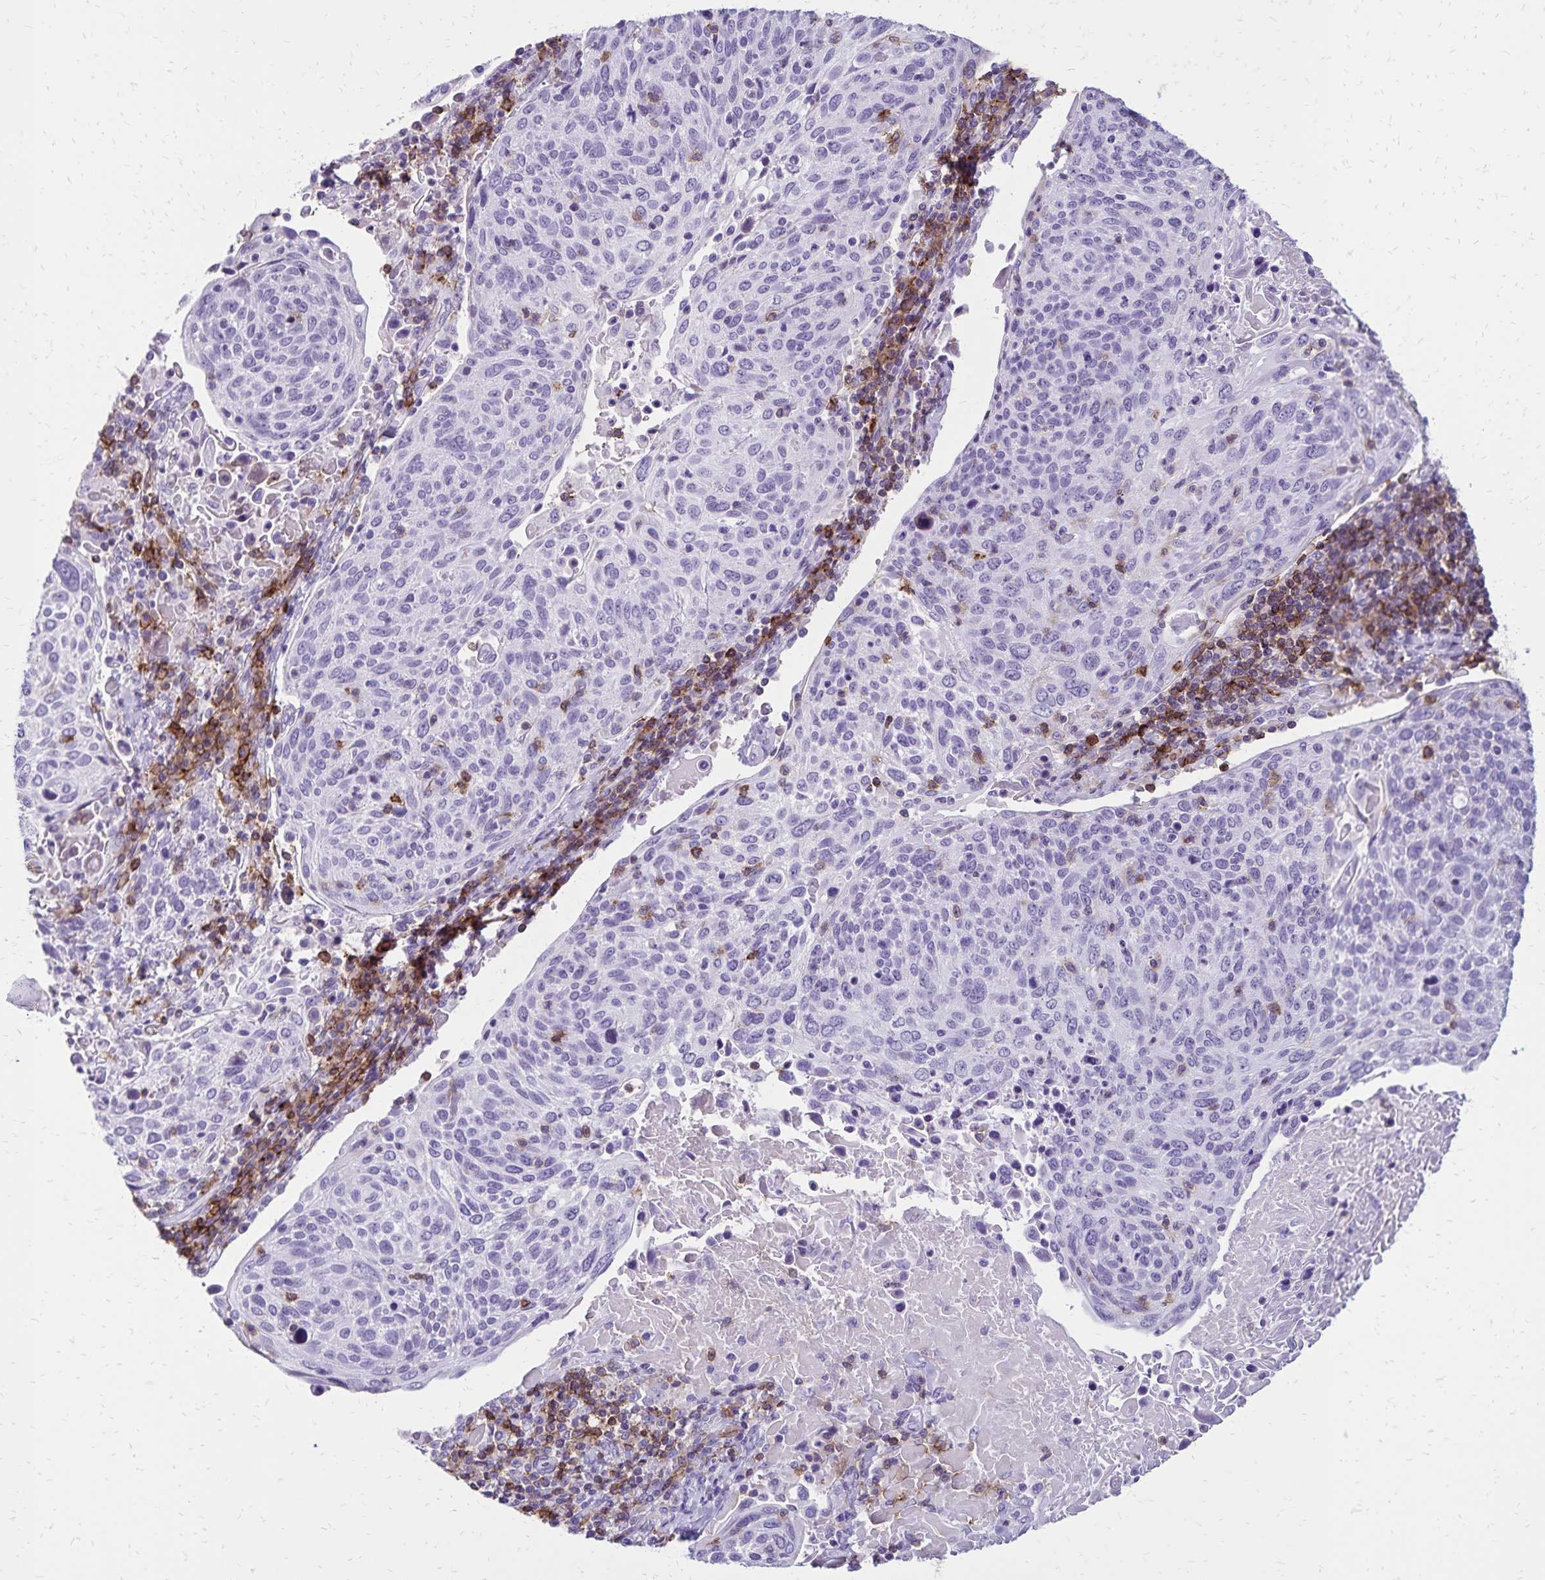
{"staining": {"intensity": "negative", "quantity": "none", "location": "none"}, "tissue": "cervical cancer", "cell_type": "Tumor cells", "image_type": "cancer", "snomed": [{"axis": "morphology", "description": "Squamous cell carcinoma, NOS"}, {"axis": "topography", "description": "Cervix"}], "caption": "High power microscopy image of an IHC histopathology image of squamous cell carcinoma (cervical), revealing no significant positivity in tumor cells. (Immunohistochemistry (ihc), brightfield microscopy, high magnification).", "gene": "CD27", "patient": {"sex": "female", "age": 61}}